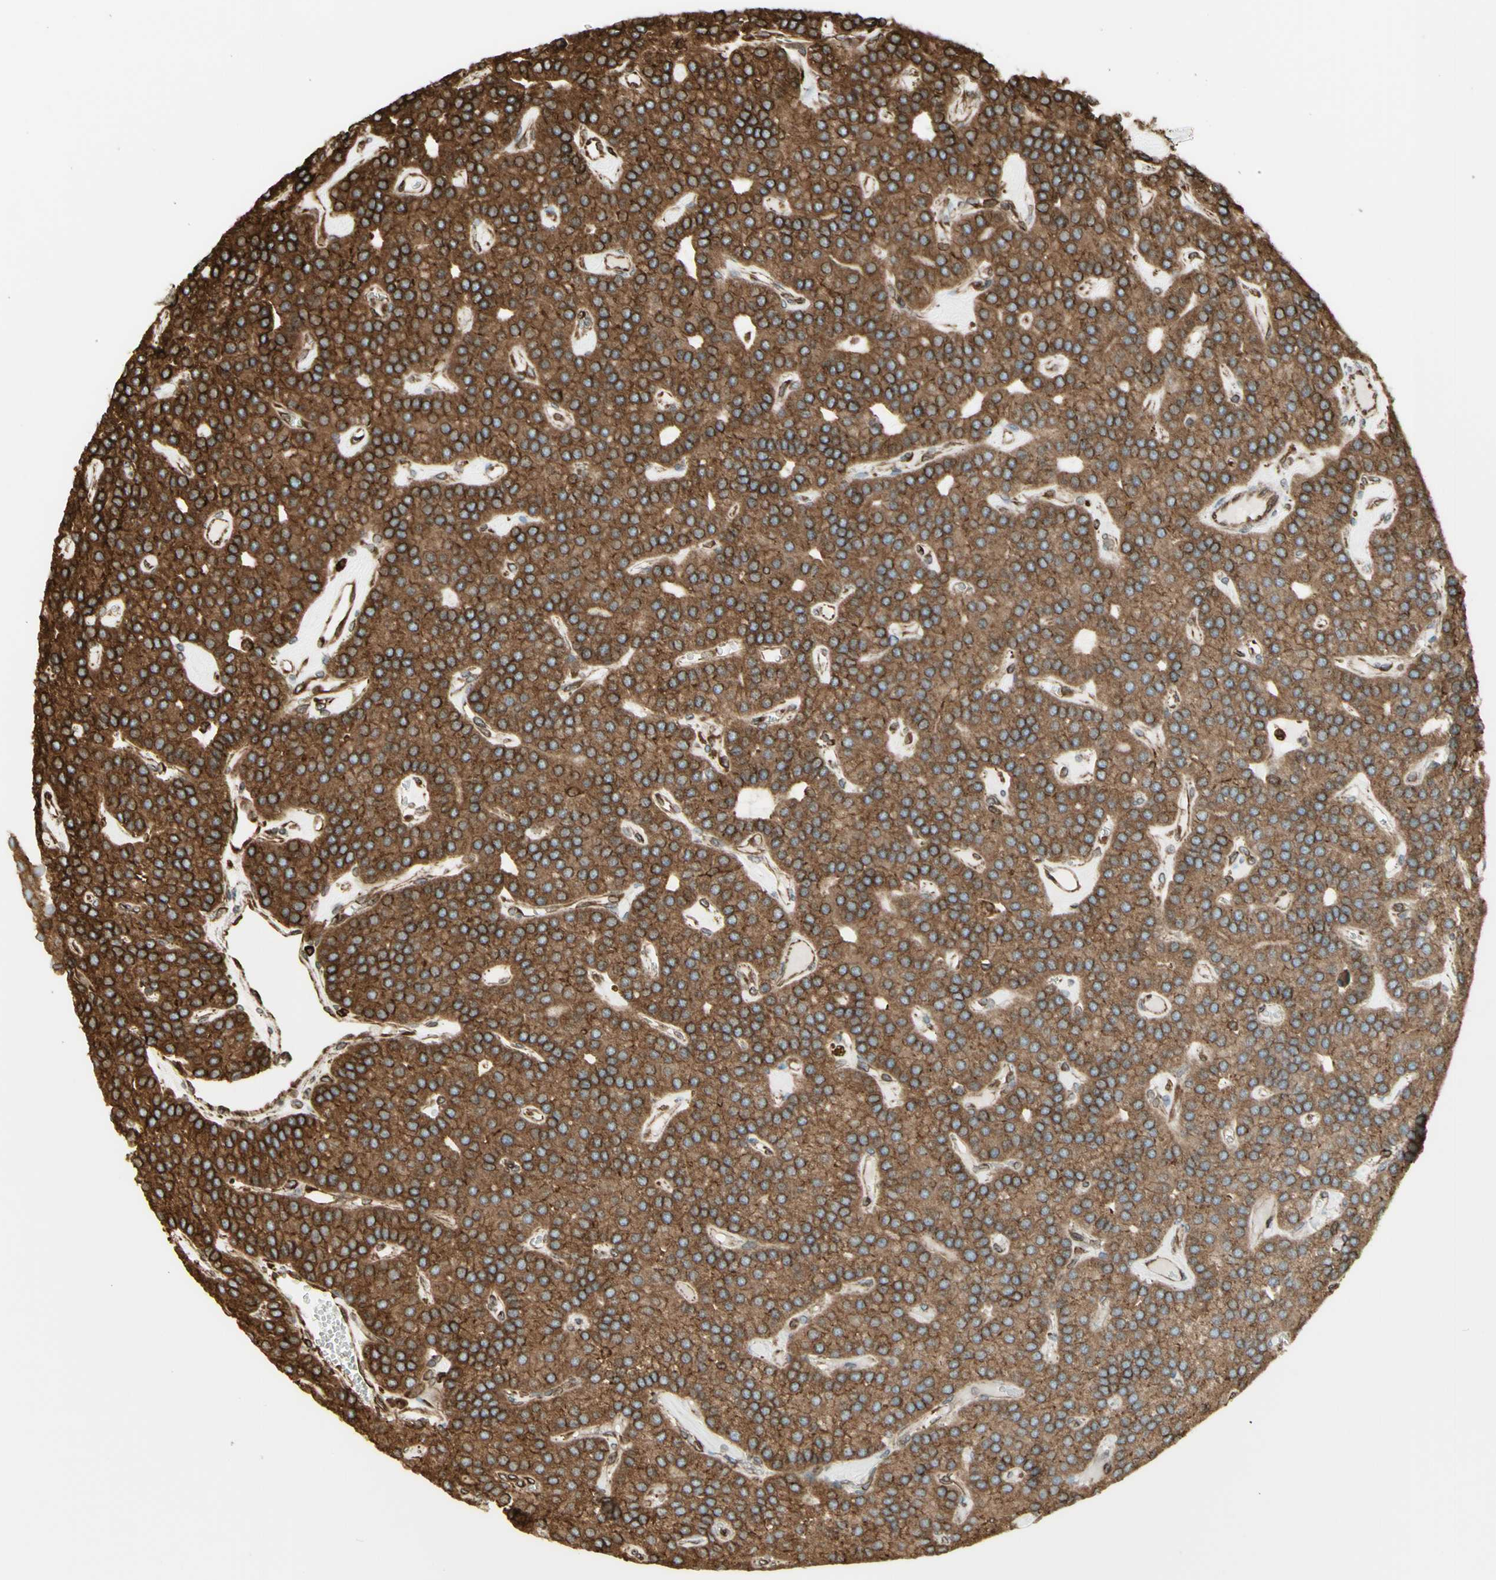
{"staining": {"intensity": "moderate", "quantity": ">75%", "location": "cytoplasmic/membranous"}, "tissue": "parathyroid gland", "cell_type": "Glandular cells", "image_type": "normal", "snomed": [{"axis": "morphology", "description": "Normal tissue, NOS"}, {"axis": "morphology", "description": "Adenoma, NOS"}, {"axis": "topography", "description": "Parathyroid gland"}], "caption": "Unremarkable parathyroid gland displays moderate cytoplasmic/membranous expression in about >75% of glandular cells.", "gene": "CANX", "patient": {"sex": "female", "age": 86}}